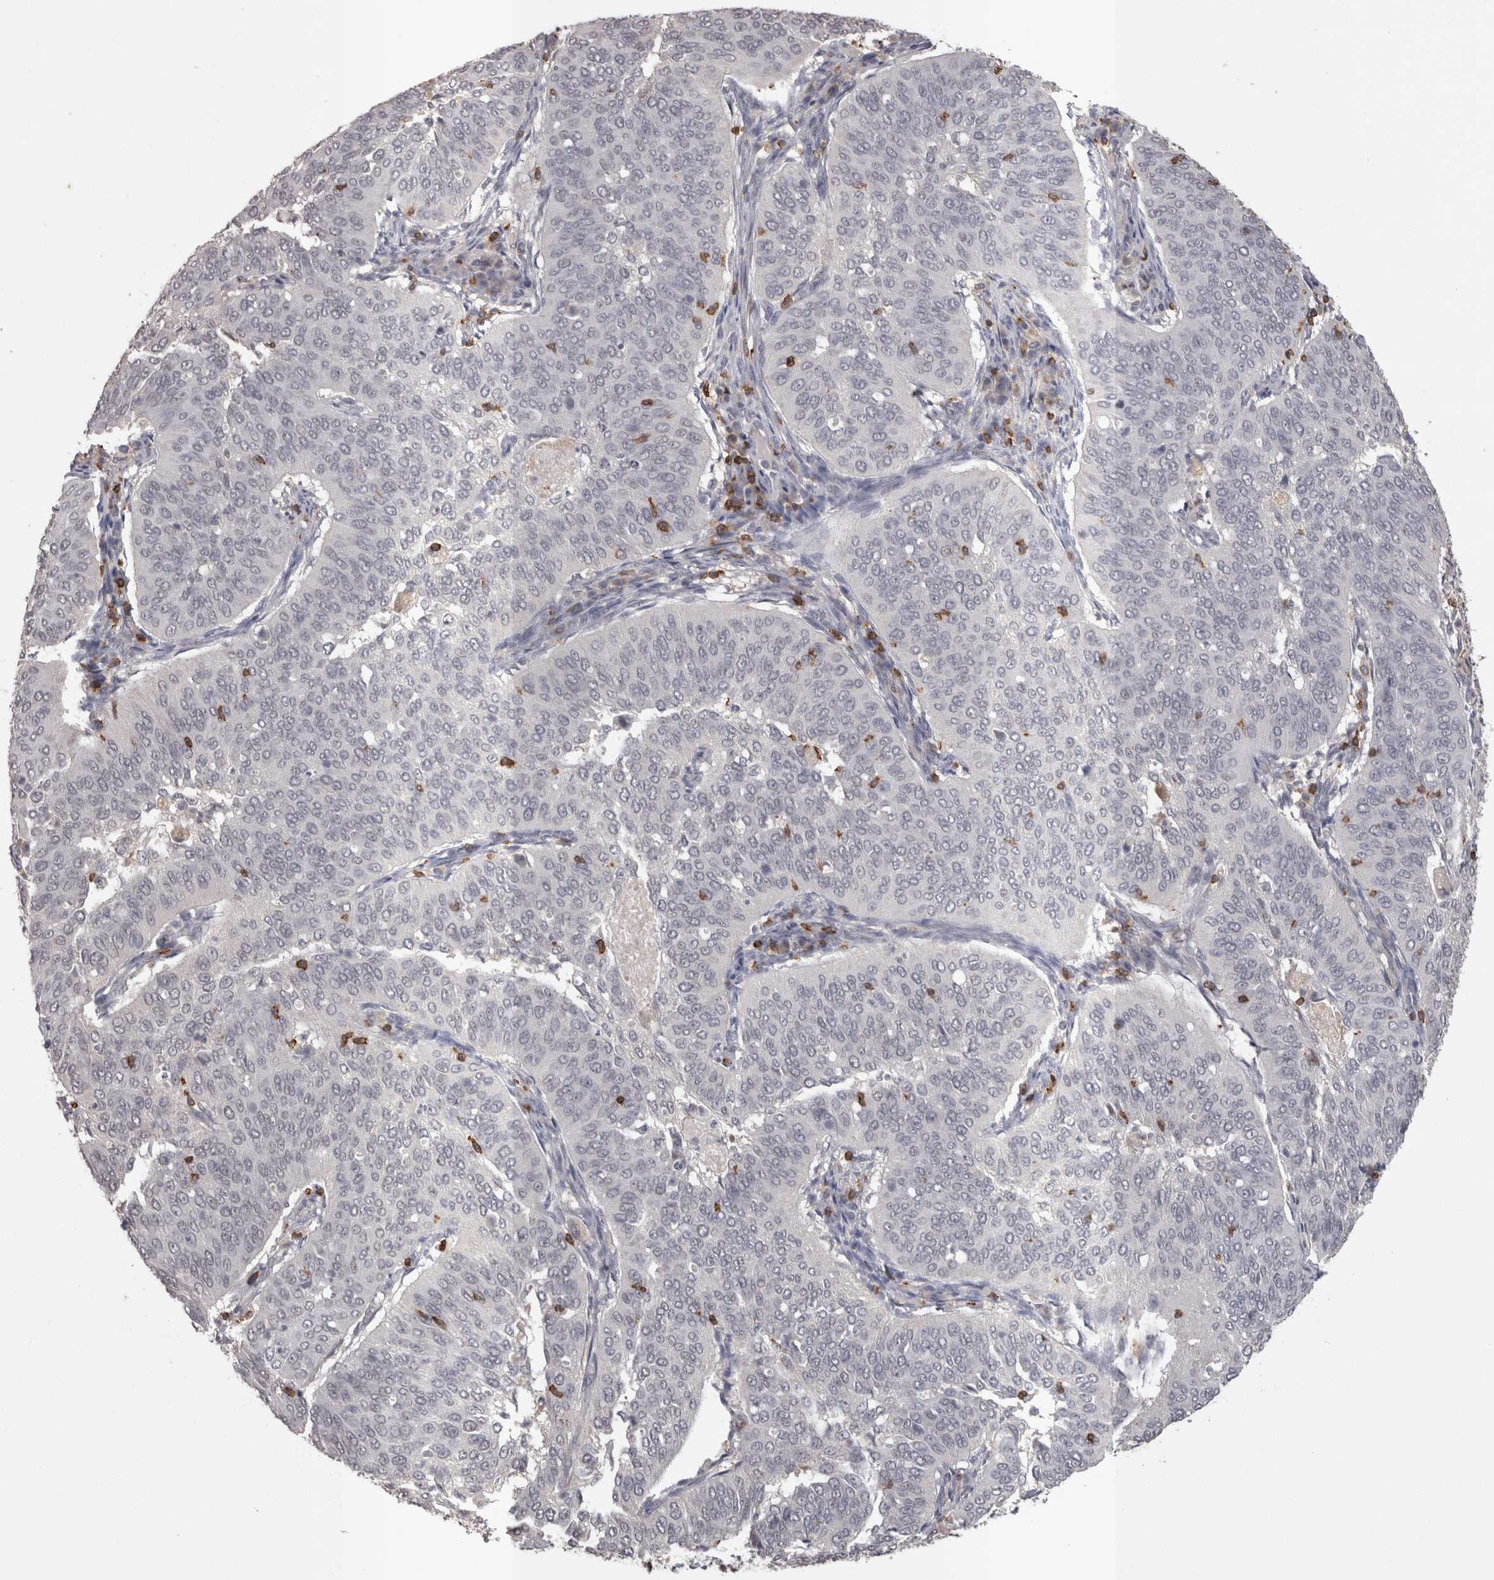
{"staining": {"intensity": "negative", "quantity": "none", "location": "none"}, "tissue": "cervical cancer", "cell_type": "Tumor cells", "image_type": "cancer", "snomed": [{"axis": "morphology", "description": "Normal tissue, NOS"}, {"axis": "morphology", "description": "Squamous cell carcinoma, NOS"}, {"axis": "topography", "description": "Cervix"}], "caption": "An immunohistochemistry (IHC) photomicrograph of cervical cancer (squamous cell carcinoma) is shown. There is no staining in tumor cells of cervical cancer (squamous cell carcinoma). (IHC, brightfield microscopy, high magnification).", "gene": "SKAP1", "patient": {"sex": "female", "age": 39}}